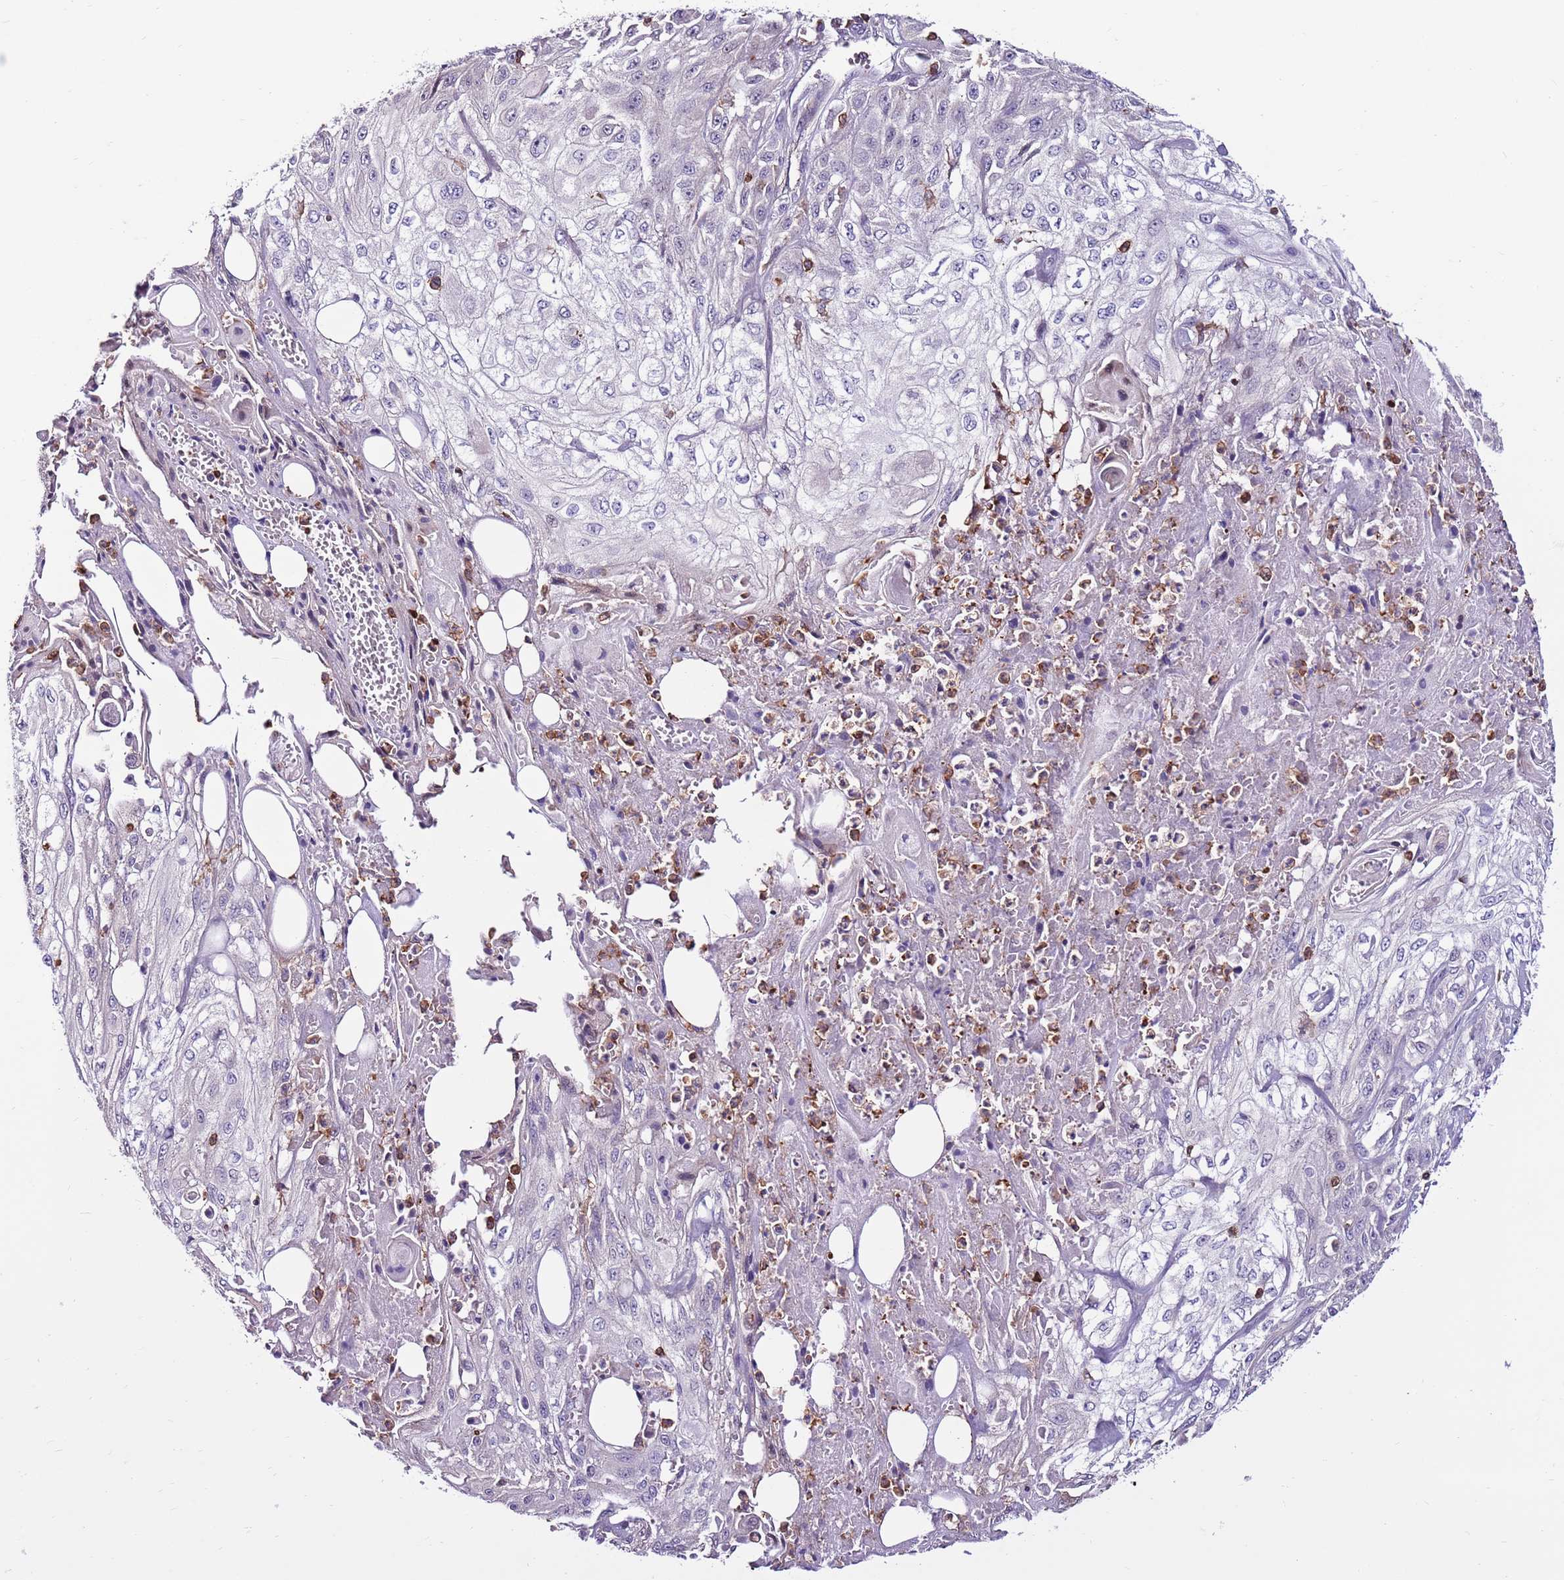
{"staining": {"intensity": "negative", "quantity": "none", "location": "none"}, "tissue": "skin cancer", "cell_type": "Tumor cells", "image_type": "cancer", "snomed": [{"axis": "morphology", "description": "Squamous cell carcinoma, NOS"}, {"axis": "morphology", "description": "Squamous cell carcinoma, metastatic, NOS"}, {"axis": "topography", "description": "Skin"}, {"axis": "topography", "description": "Lymph node"}], "caption": "Protein analysis of skin cancer exhibits no significant expression in tumor cells.", "gene": "ZSWIM1", "patient": {"sex": "male", "age": 75}}